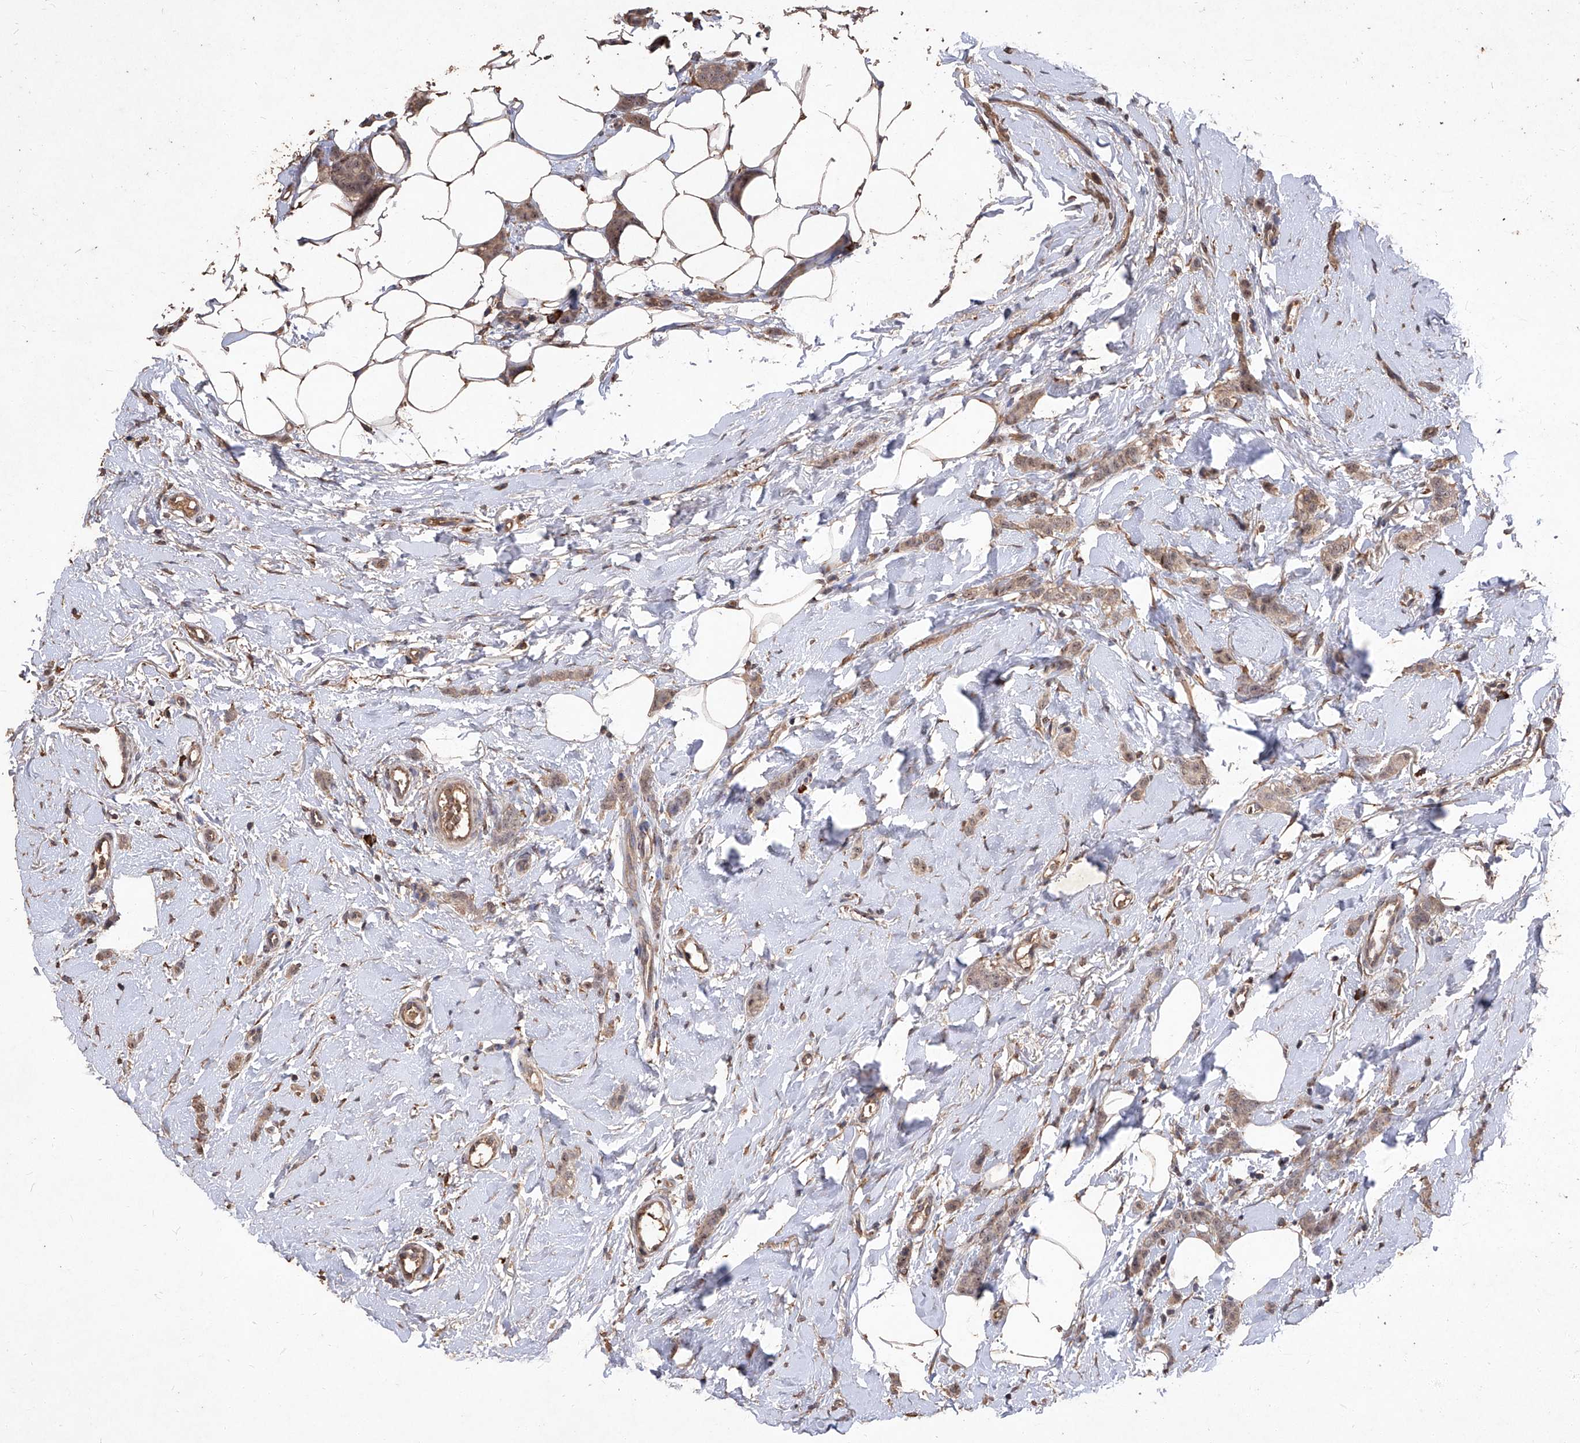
{"staining": {"intensity": "weak", "quantity": ">75%", "location": "cytoplasmic/membranous,nuclear"}, "tissue": "breast cancer", "cell_type": "Tumor cells", "image_type": "cancer", "snomed": [{"axis": "morphology", "description": "Lobular carcinoma"}, {"axis": "topography", "description": "Skin"}, {"axis": "topography", "description": "Breast"}], "caption": "DAB immunohistochemical staining of human breast cancer reveals weak cytoplasmic/membranous and nuclear protein positivity in approximately >75% of tumor cells.", "gene": "EML1", "patient": {"sex": "female", "age": 46}}